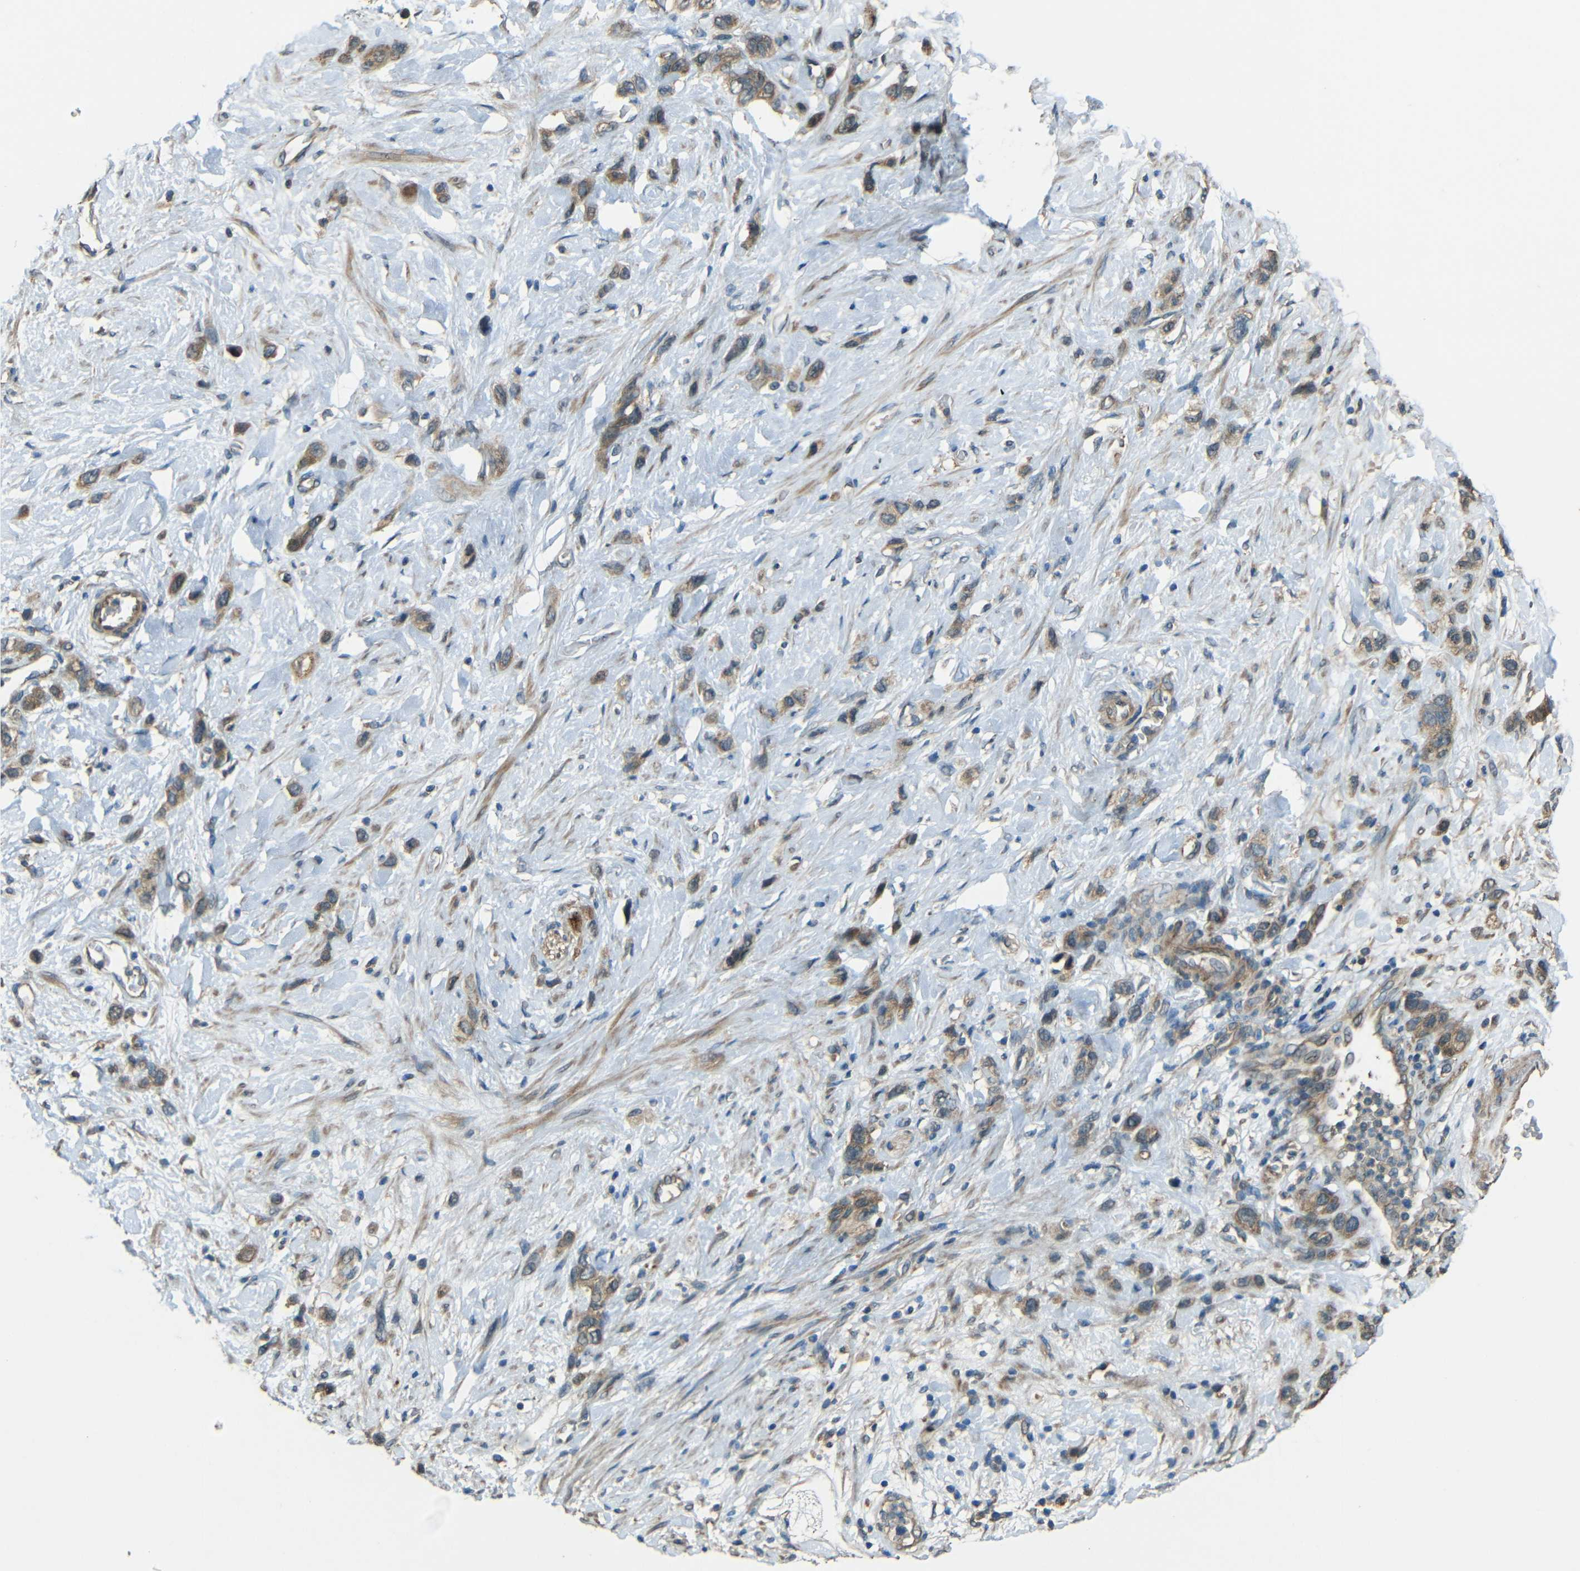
{"staining": {"intensity": "moderate", "quantity": ">75%", "location": "cytoplasmic/membranous"}, "tissue": "stomach cancer", "cell_type": "Tumor cells", "image_type": "cancer", "snomed": [{"axis": "morphology", "description": "Adenocarcinoma, NOS"}, {"axis": "morphology", "description": "Adenocarcinoma, High grade"}, {"axis": "topography", "description": "Stomach, upper"}, {"axis": "topography", "description": "Stomach, lower"}], "caption": "Immunohistochemistry image of neoplastic tissue: stomach cancer stained using immunohistochemistry demonstrates medium levels of moderate protein expression localized specifically in the cytoplasmic/membranous of tumor cells, appearing as a cytoplasmic/membranous brown color.", "gene": "ACACA", "patient": {"sex": "female", "age": 65}}